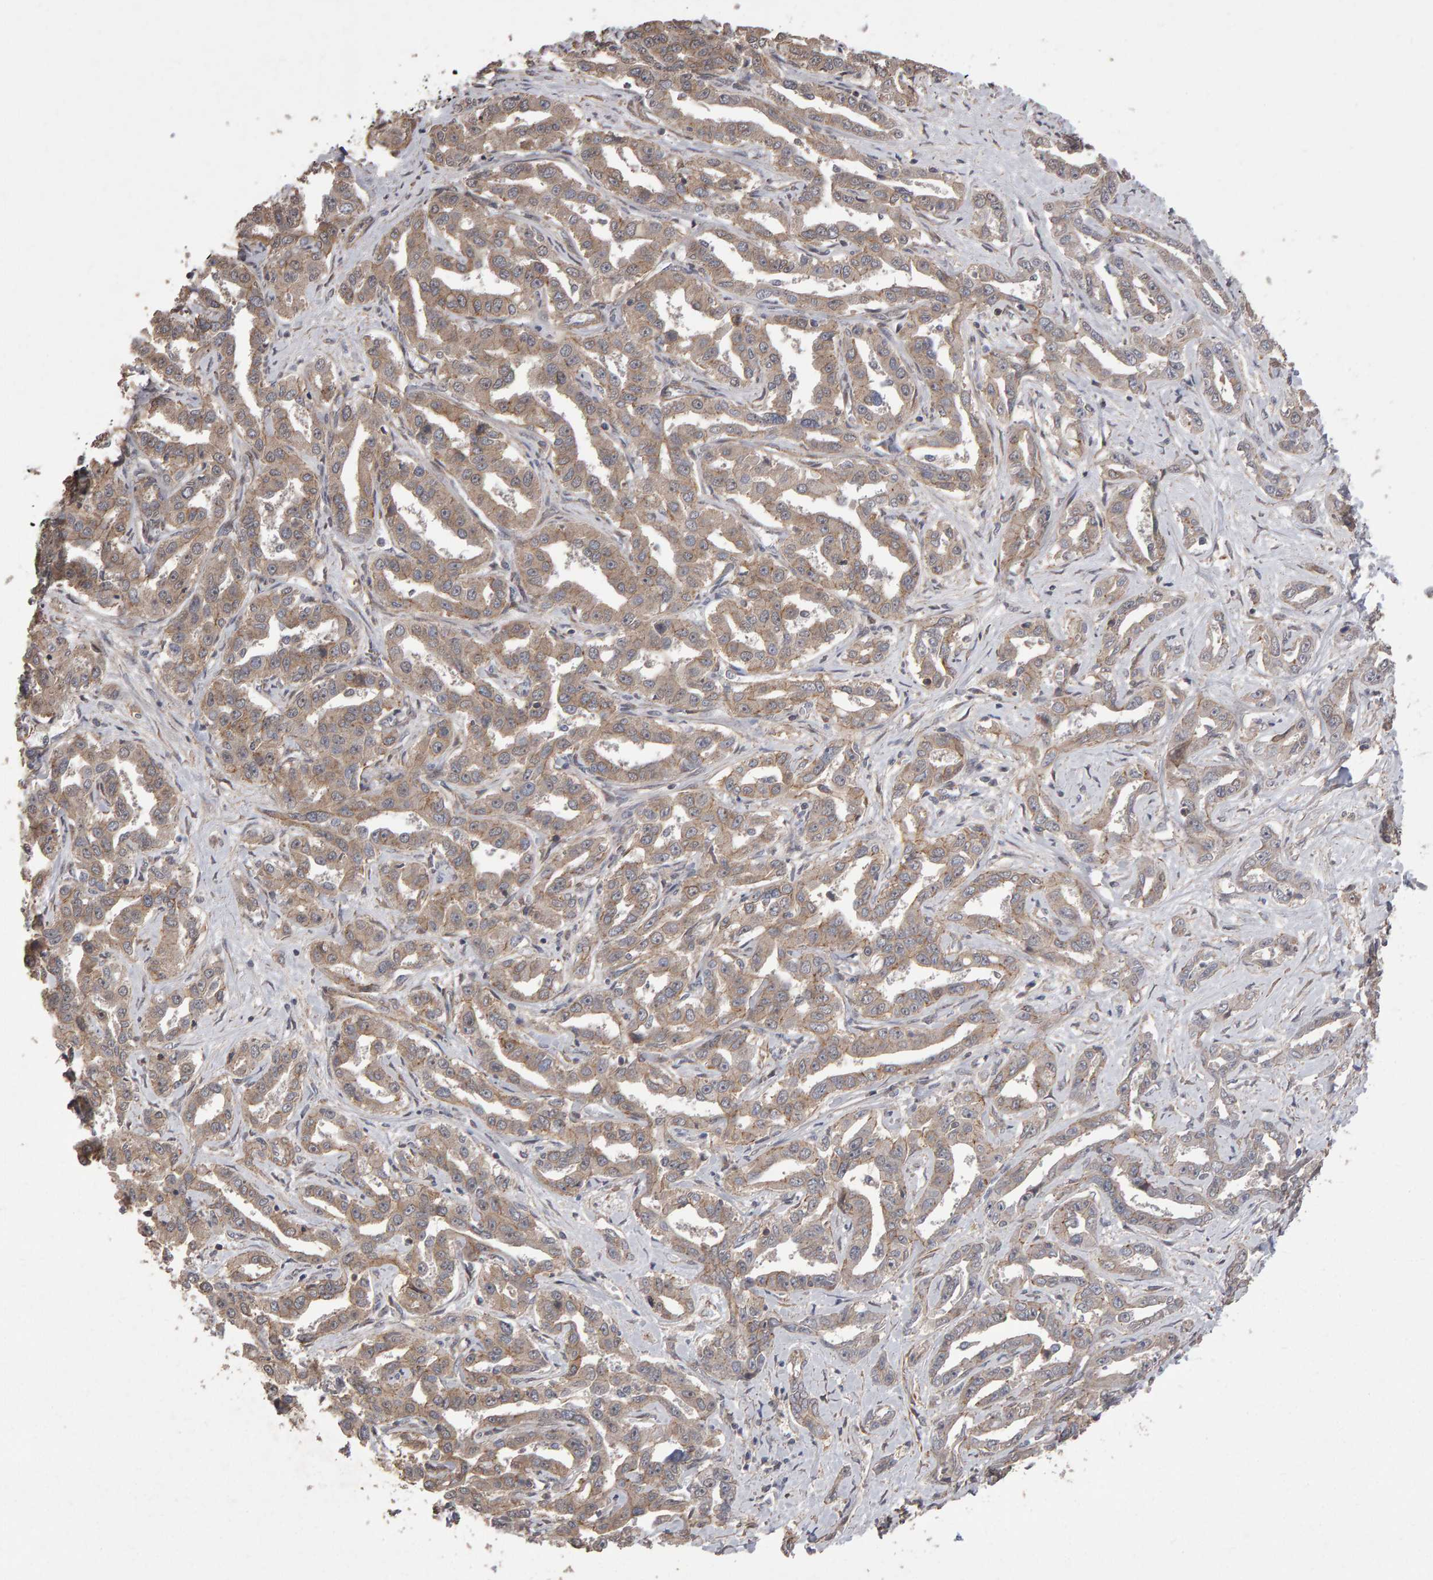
{"staining": {"intensity": "weak", "quantity": "25%-75%", "location": "cytoplasmic/membranous"}, "tissue": "liver cancer", "cell_type": "Tumor cells", "image_type": "cancer", "snomed": [{"axis": "morphology", "description": "Cholangiocarcinoma"}, {"axis": "topography", "description": "Liver"}], "caption": "Tumor cells exhibit weak cytoplasmic/membranous staining in approximately 25%-75% of cells in liver cancer (cholangiocarcinoma).", "gene": "SCRIB", "patient": {"sex": "male", "age": 59}}